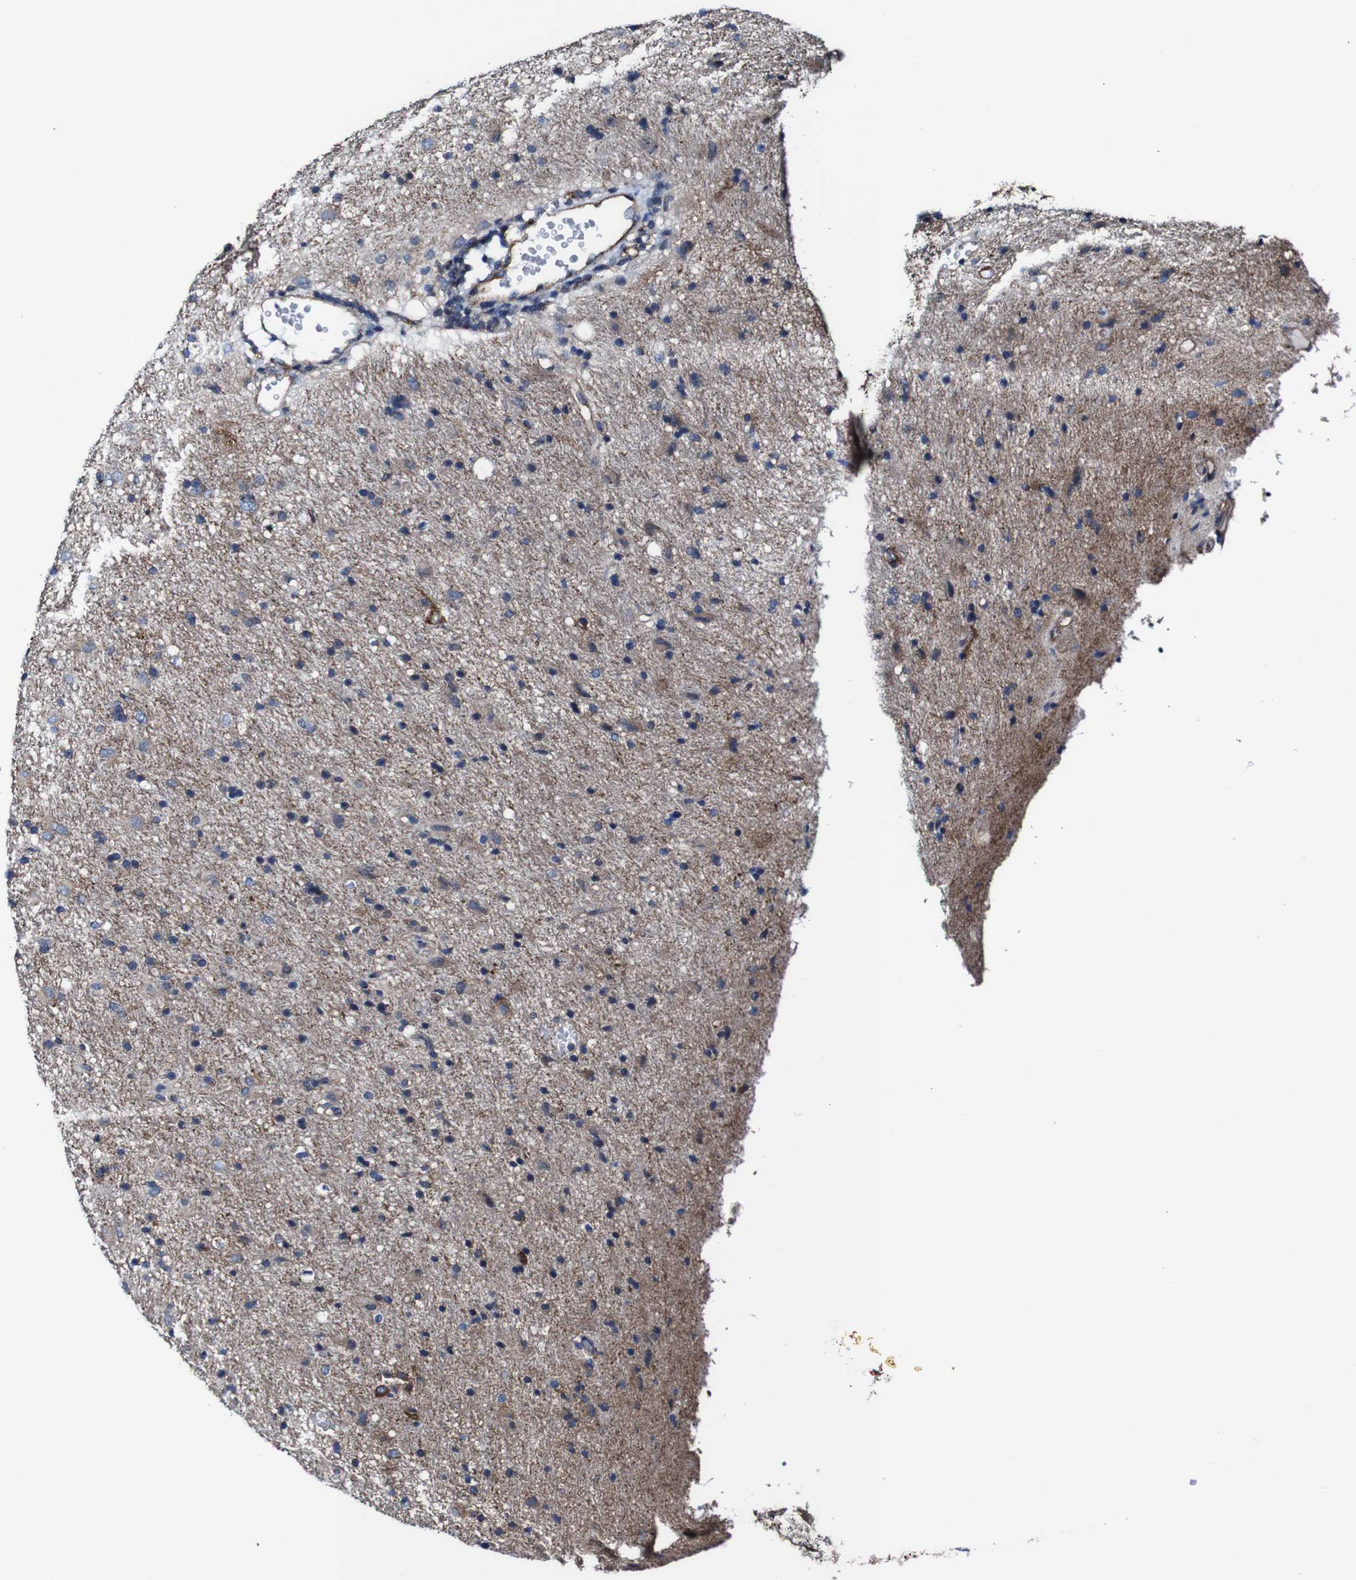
{"staining": {"intensity": "moderate", "quantity": "25%-75%", "location": "cytoplasmic/membranous"}, "tissue": "glioma", "cell_type": "Tumor cells", "image_type": "cancer", "snomed": [{"axis": "morphology", "description": "Glioma, malignant, Low grade"}, {"axis": "topography", "description": "Brain"}], "caption": "Immunohistochemical staining of human glioma reveals medium levels of moderate cytoplasmic/membranous protein positivity in approximately 25%-75% of tumor cells.", "gene": "CSF1R", "patient": {"sex": "male", "age": 77}}